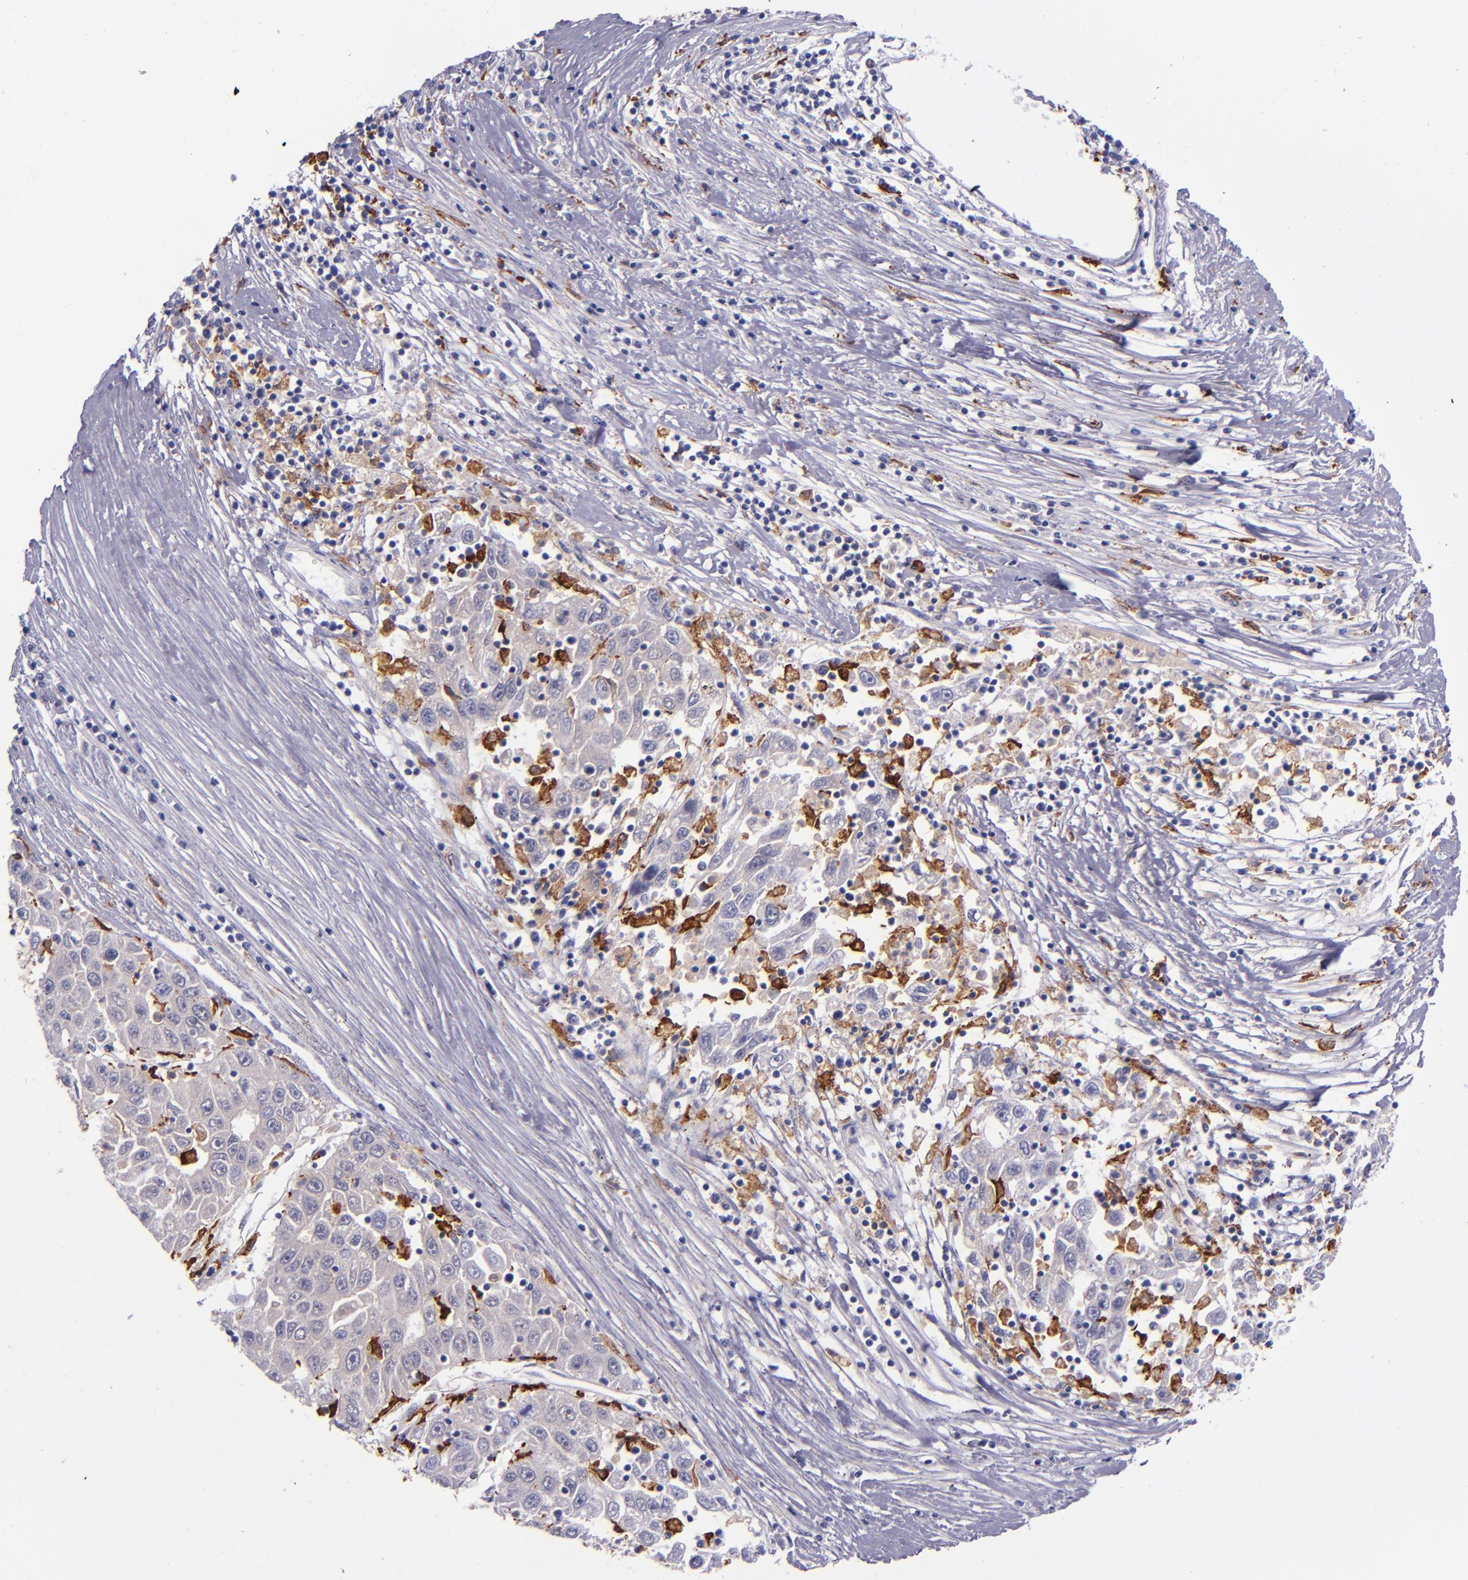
{"staining": {"intensity": "negative", "quantity": "none", "location": "none"}, "tissue": "liver cancer", "cell_type": "Tumor cells", "image_type": "cancer", "snomed": [{"axis": "morphology", "description": "Carcinoma, Hepatocellular, NOS"}, {"axis": "topography", "description": "Liver"}], "caption": "Immunohistochemistry (IHC) histopathology image of neoplastic tissue: hepatocellular carcinoma (liver) stained with DAB (3,3'-diaminobenzidine) shows no significant protein staining in tumor cells.", "gene": "CD163", "patient": {"sex": "male", "age": 49}}